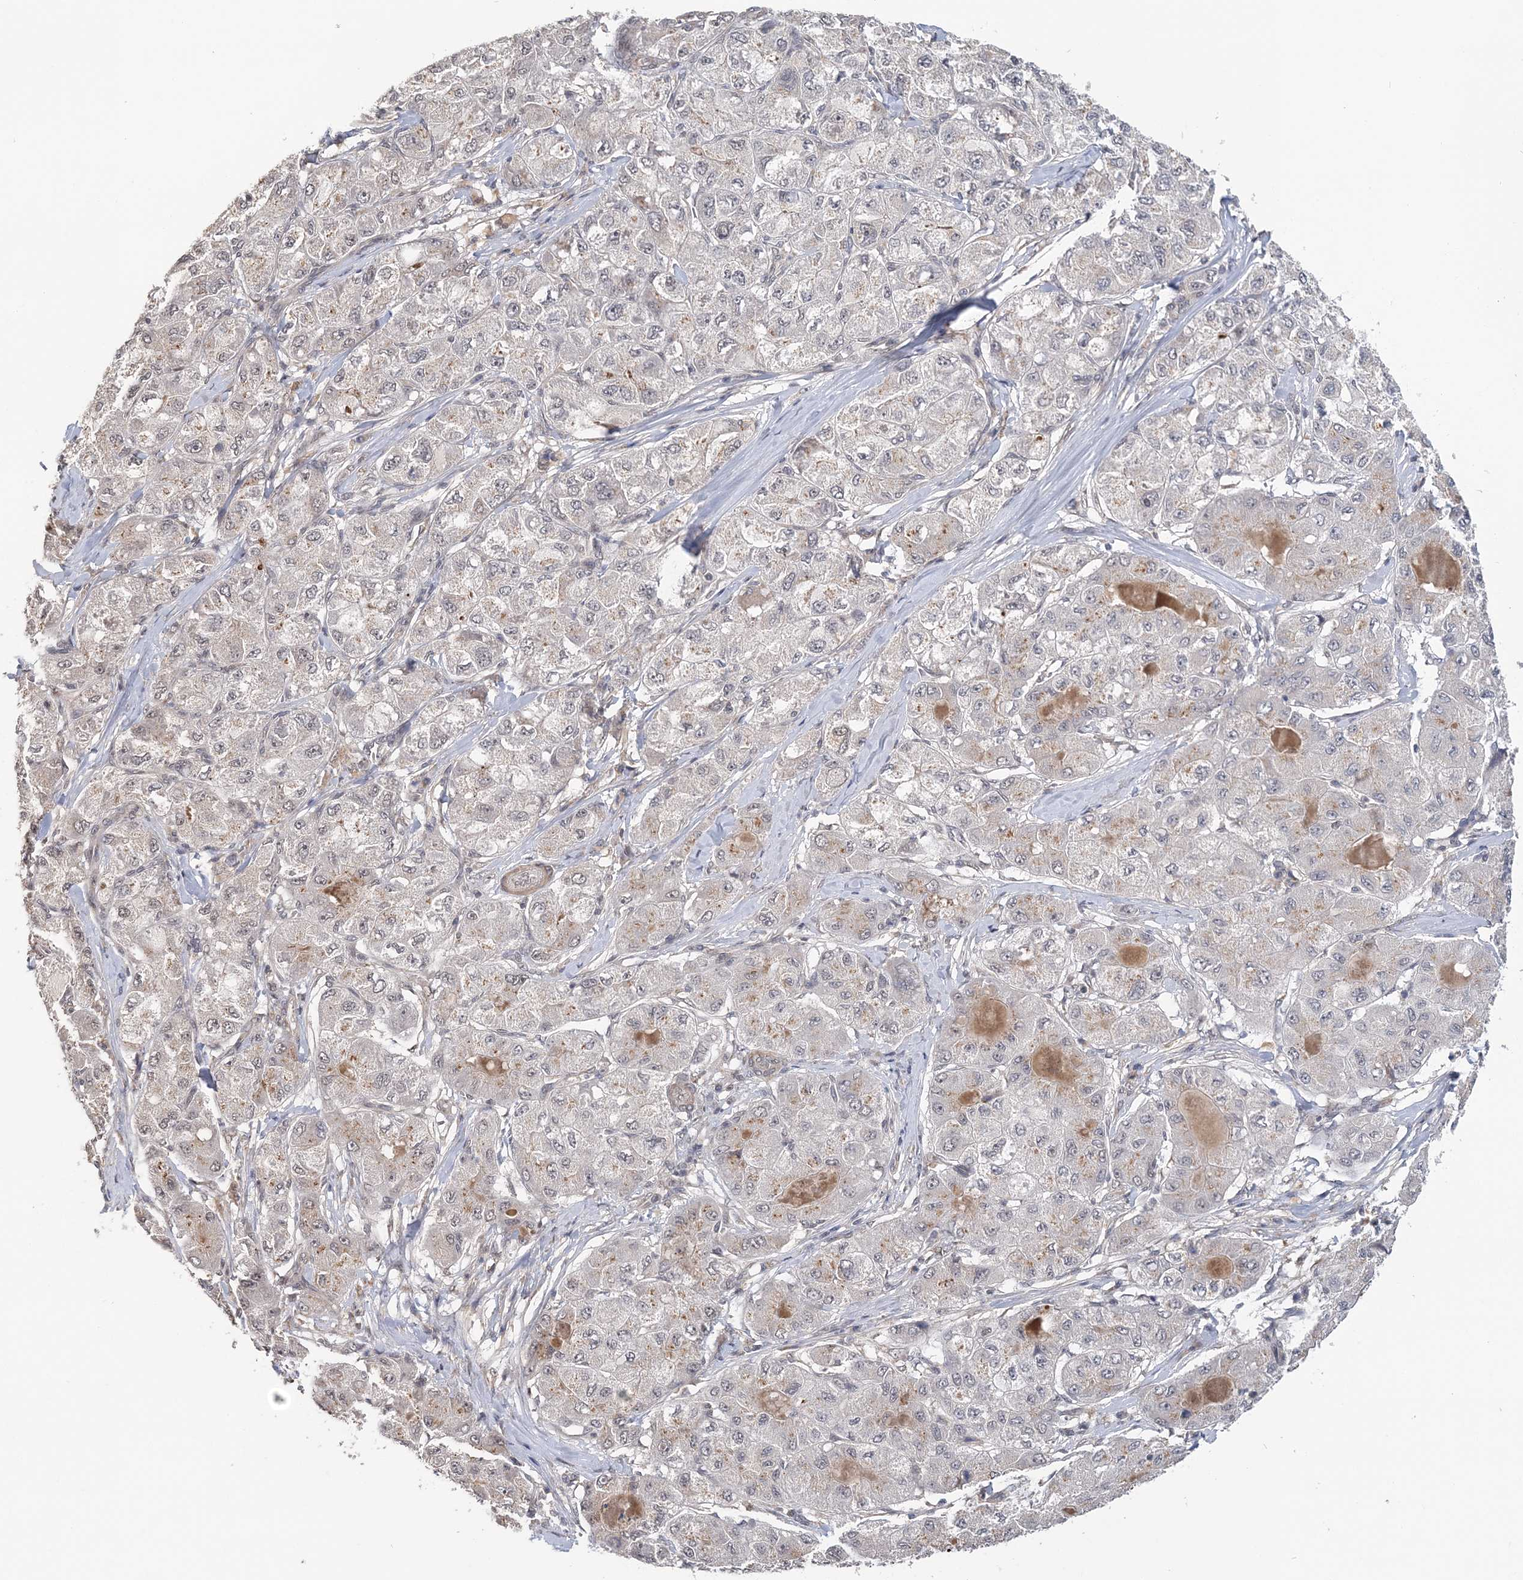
{"staining": {"intensity": "negative", "quantity": "none", "location": "none"}, "tissue": "liver cancer", "cell_type": "Tumor cells", "image_type": "cancer", "snomed": [{"axis": "morphology", "description": "Carcinoma, Hepatocellular, NOS"}, {"axis": "topography", "description": "Liver"}], "caption": "Tumor cells show no significant protein positivity in liver cancer (hepatocellular carcinoma).", "gene": "TSHZ2", "patient": {"sex": "male", "age": 80}}